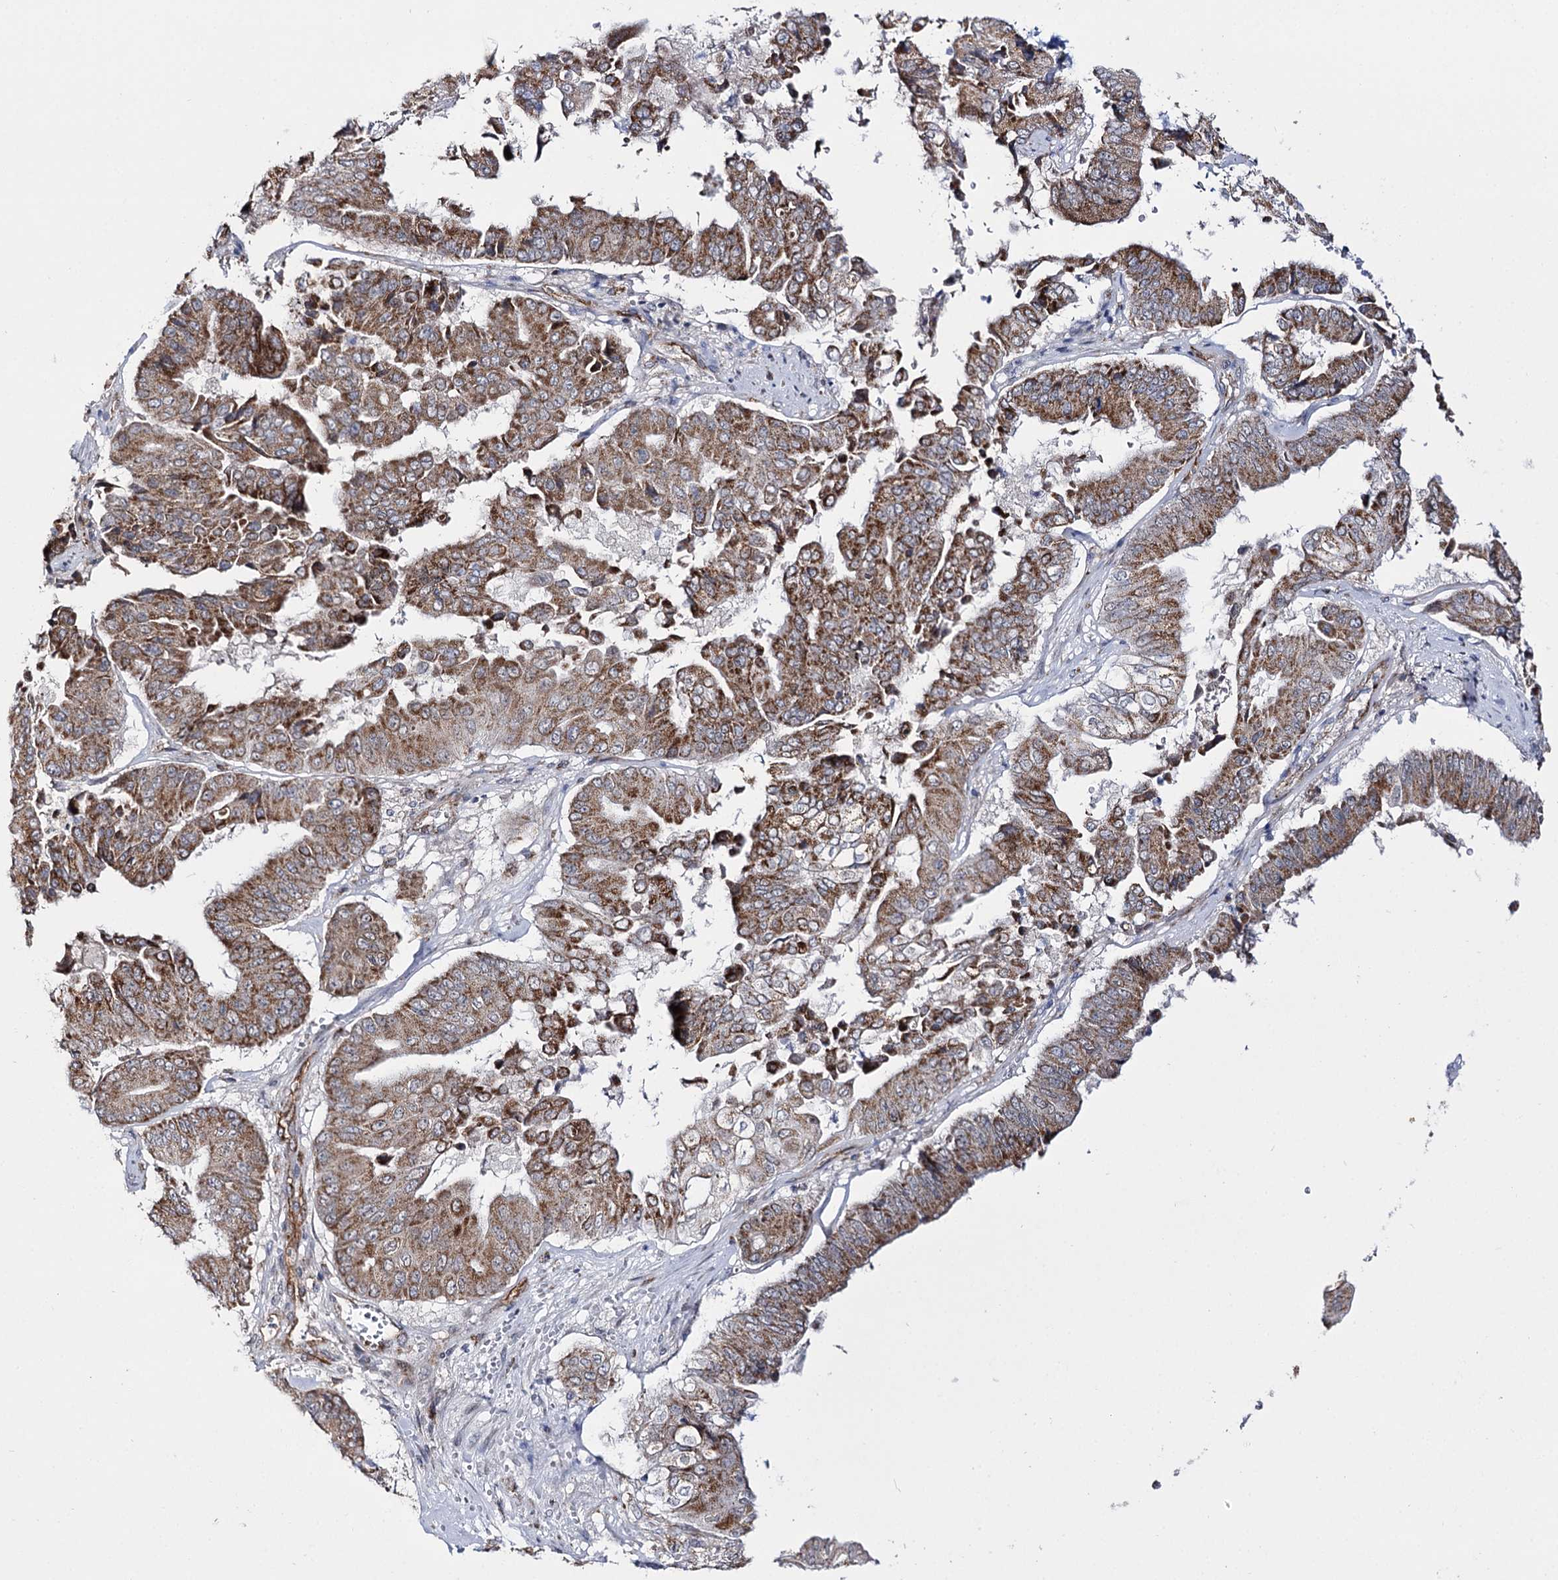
{"staining": {"intensity": "moderate", "quantity": ">75%", "location": "cytoplasmic/membranous"}, "tissue": "pancreatic cancer", "cell_type": "Tumor cells", "image_type": "cancer", "snomed": [{"axis": "morphology", "description": "Adenocarcinoma, NOS"}, {"axis": "topography", "description": "Pancreas"}], "caption": "Immunohistochemical staining of human adenocarcinoma (pancreatic) reveals medium levels of moderate cytoplasmic/membranous positivity in approximately >75% of tumor cells.", "gene": "CBR4", "patient": {"sex": "female", "age": 77}}